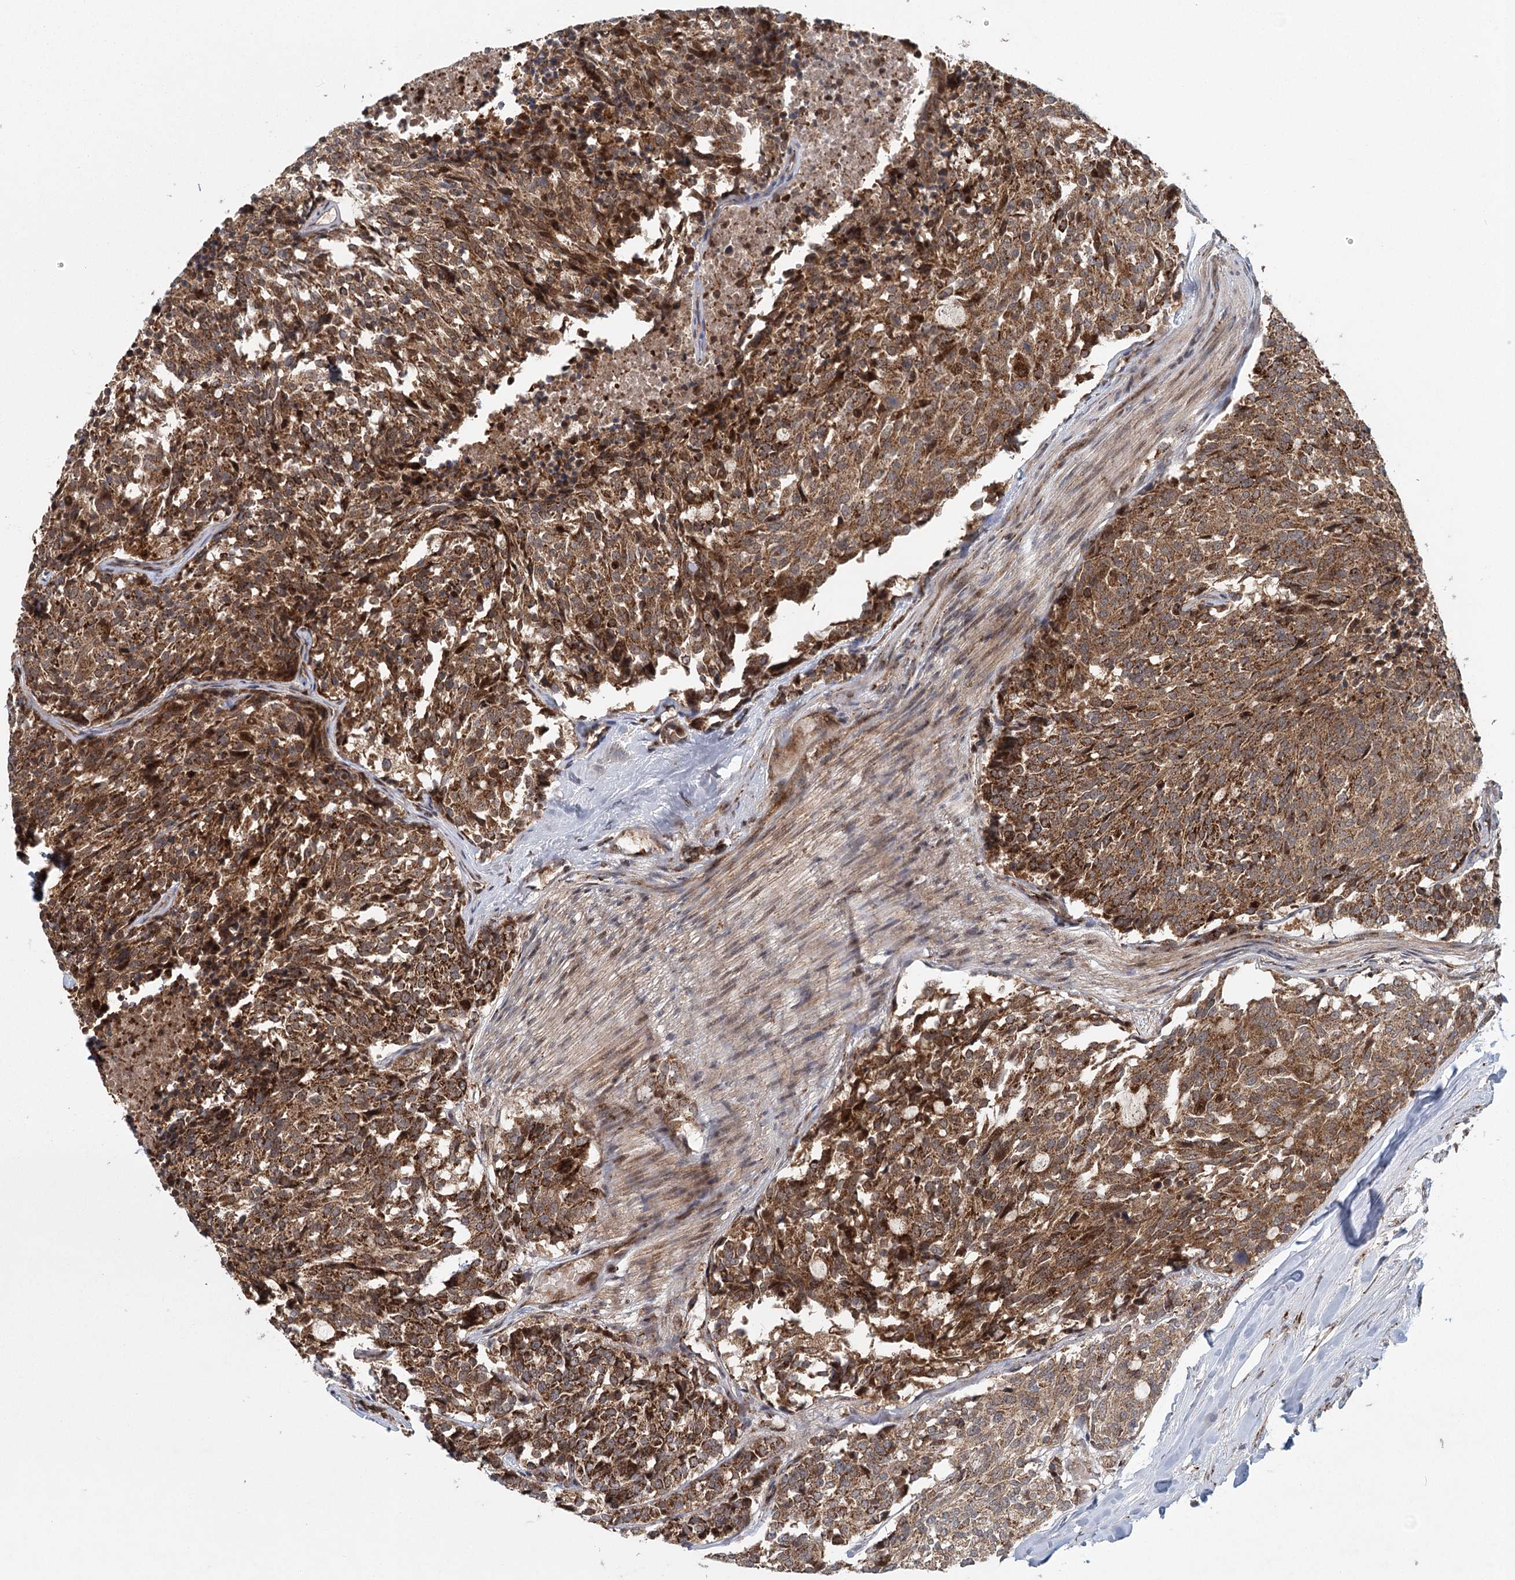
{"staining": {"intensity": "moderate", "quantity": ">75%", "location": "cytoplasmic/membranous,nuclear"}, "tissue": "carcinoid", "cell_type": "Tumor cells", "image_type": "cancer", "snomed": [{"axis": "morphology", "description": "Carcinoid, malignant, NOS"}, {"axis": "topography", "description": "Pancreas"}], "caption": "Immunohistochemistry (IHC) (DAB (3,3'-diaminobenzidine)) staining of human carcinoid exhibits moderate cytoplasmic/membranous and nuclear protein expression in approximately >75% of tumor cells.", "gene": "IFT46", "patient": {"sex": "female", "age": 54}}